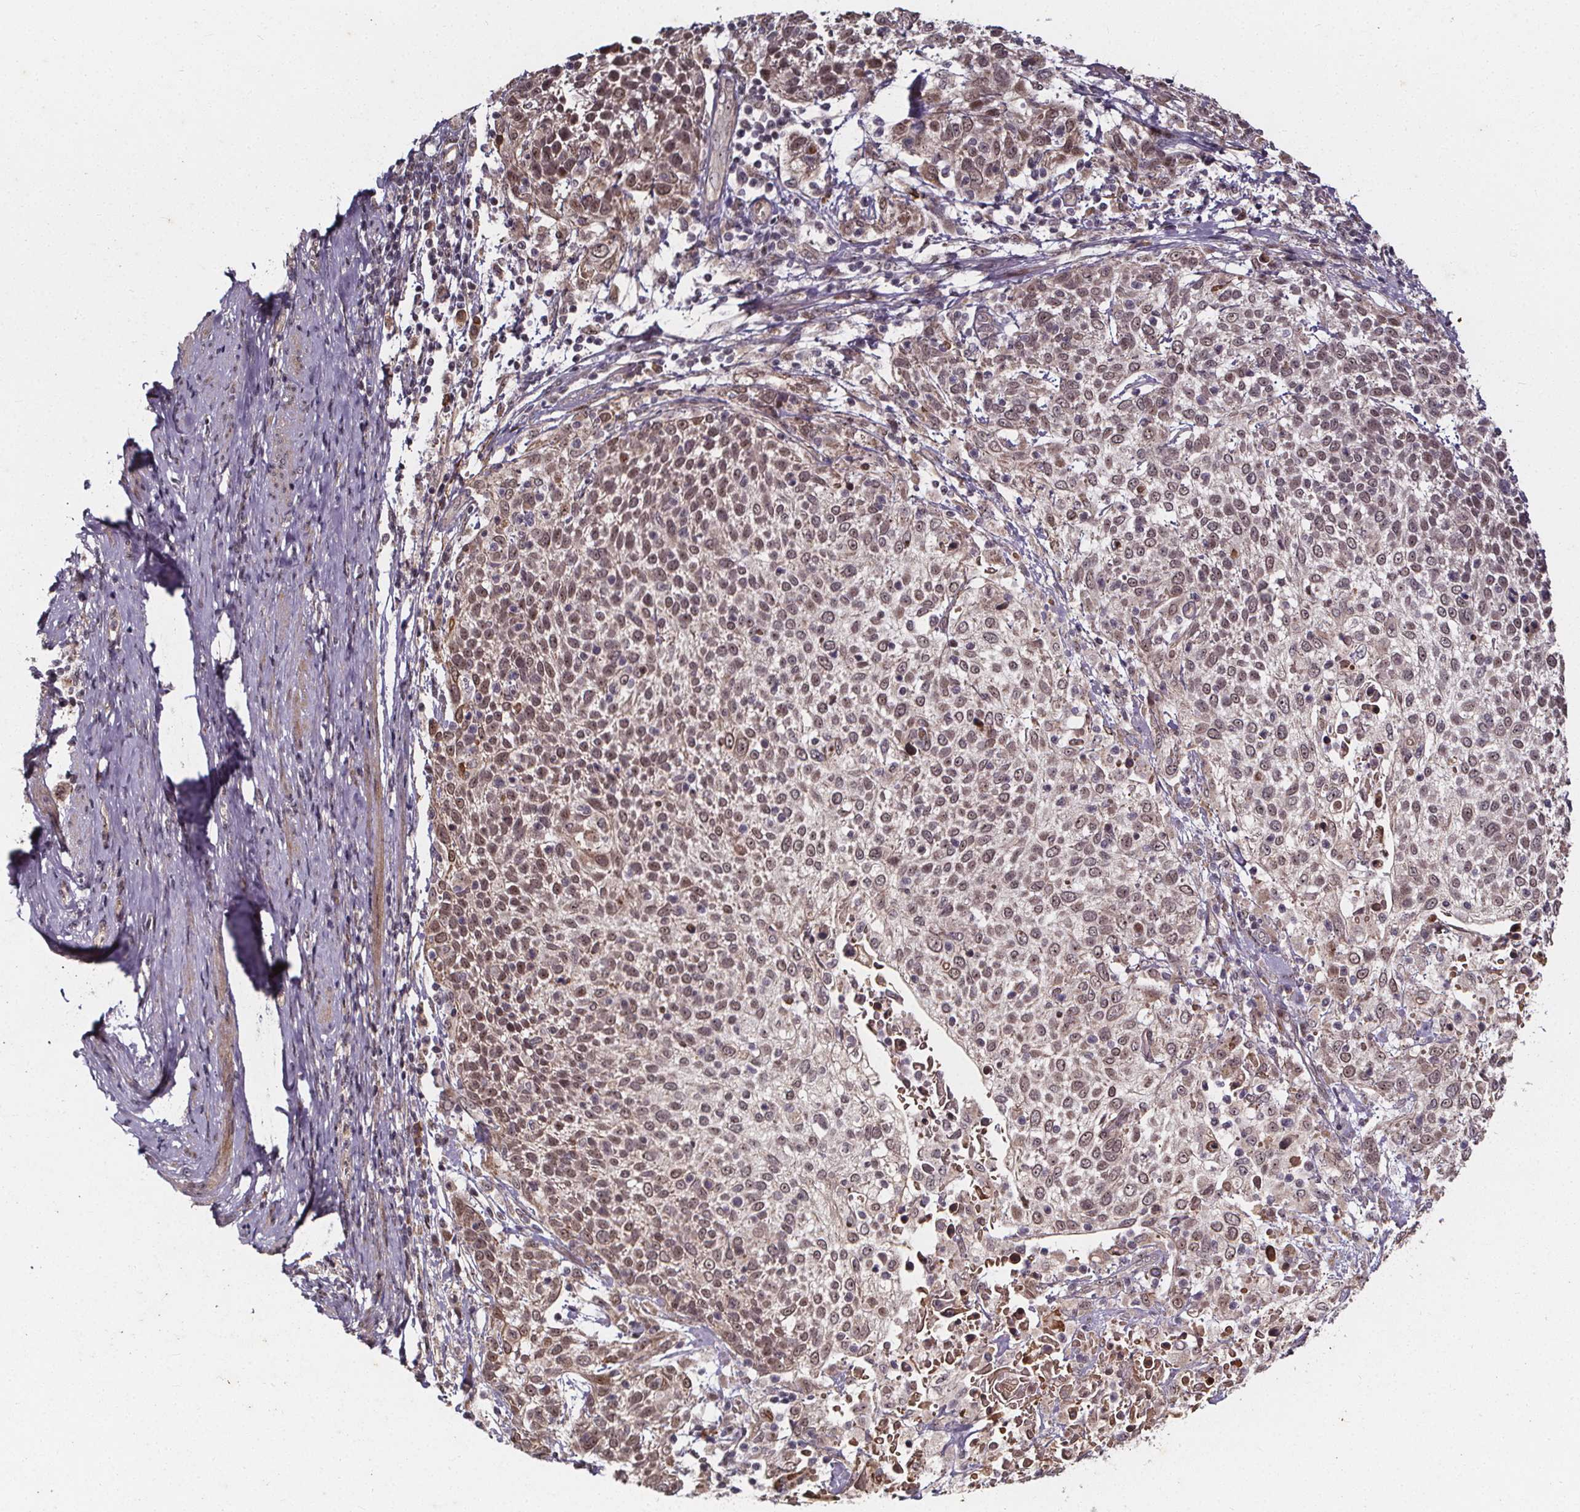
{"staining": {"intensity": "weak", "quantity": ">75%", "location": "cytoplasmic/membranous,nuclear"}, "tissue": "cervical cancer", "cell_type": "Tumor cells", "image_type": "cancer", "snomed": [{"axis": "morphology", "description": "Squamous cell carcinoma, NOS"}, {"axis": "topography", "description": "Cervix"}], "caption": "Human cervical cancer (squamous cell carcinoma) stained with a protein marker displays weak staining in tumor cells.", "gene": "DDIT3", "patient": {"sex": "female", "age": 61}}